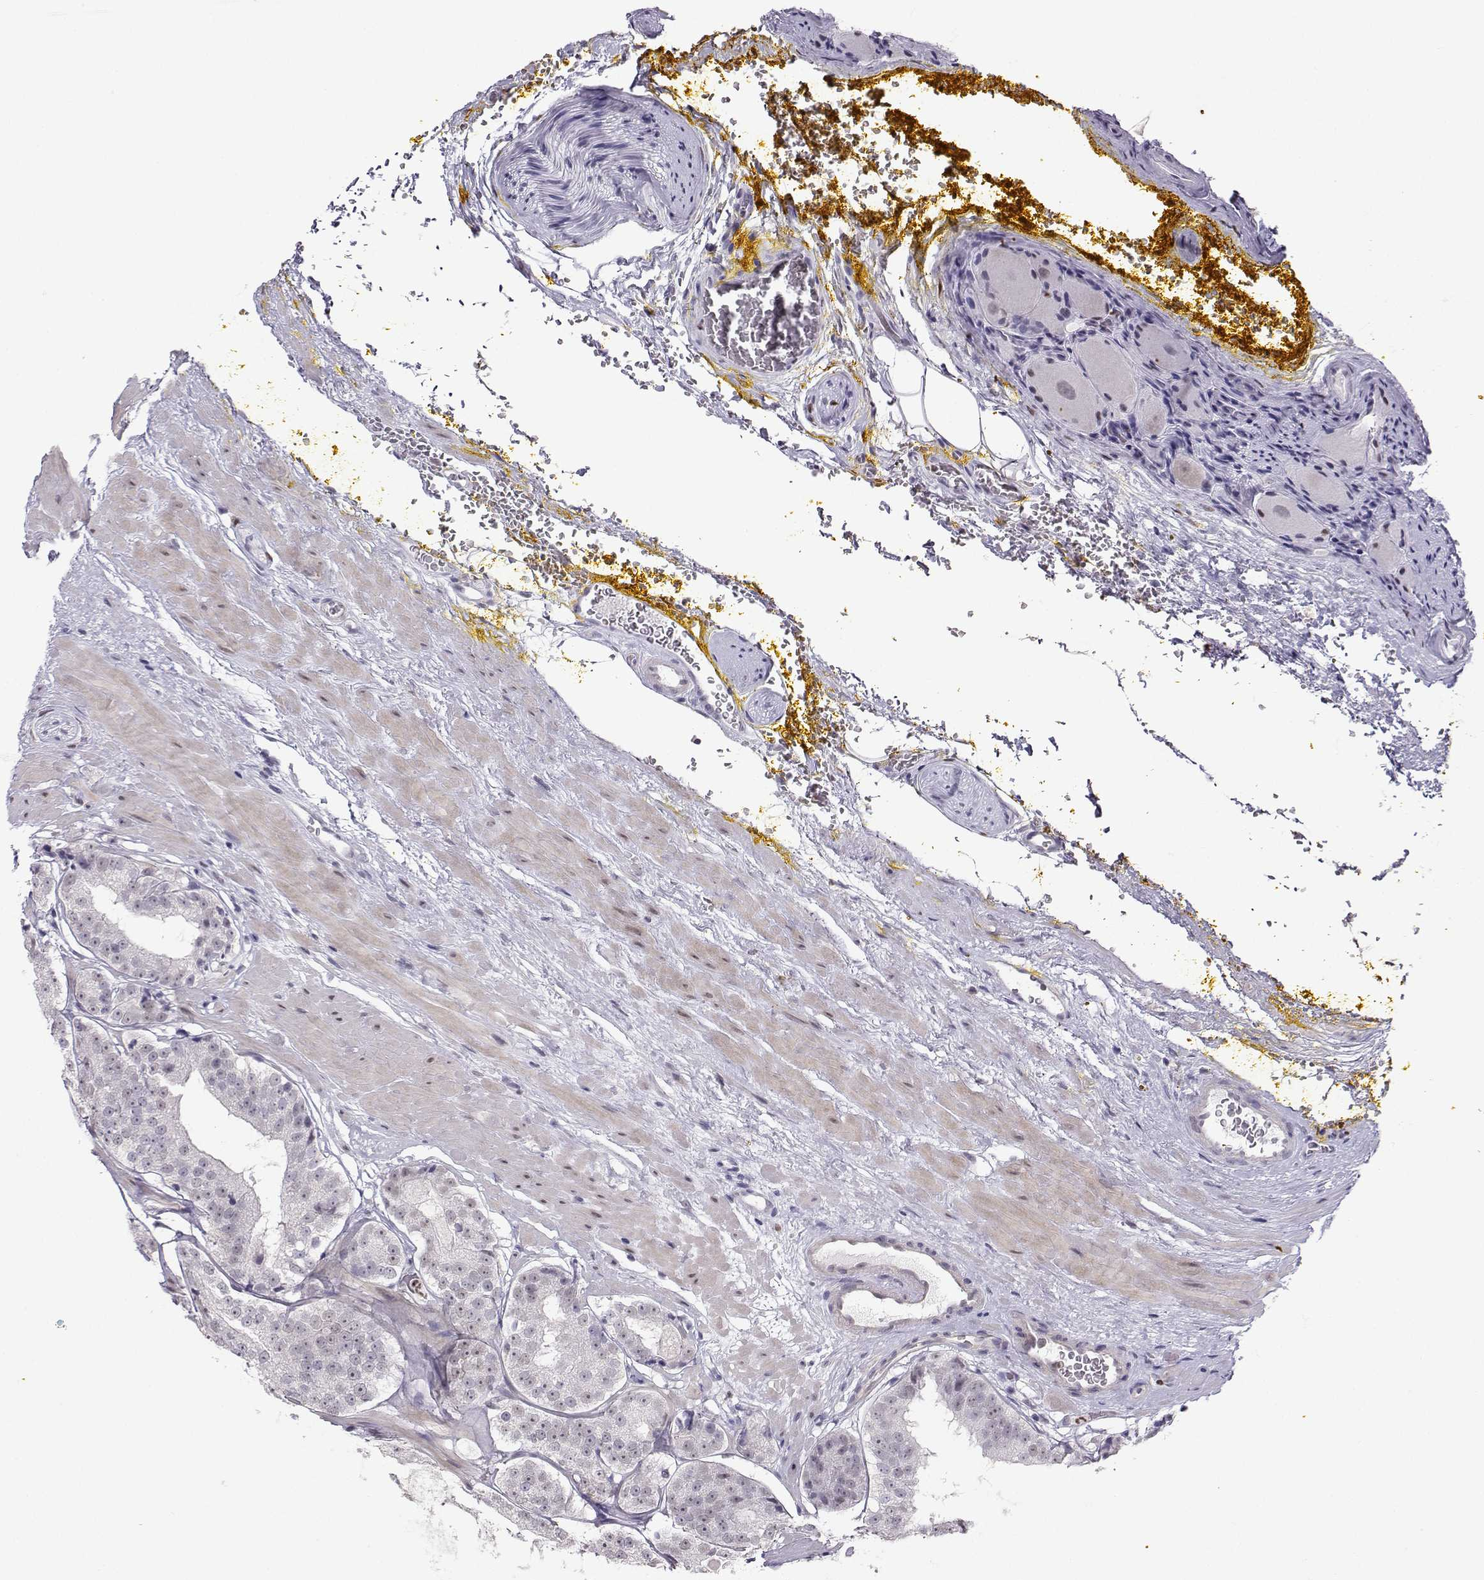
{"staining": {"intensity": "negative", "quantity": "none", "location": "none"}, "tissue": "prostate cancer", "cell_type": "Tumor cells", "image_type": "cancer", "snomed": [{"axis": "morphology", "description": "Adenocarcinoma, Low grade"}, {"axis": "topography", "description": "Prostate"}], "caption": "Histopathology image shows no protein expression in tumor cells of prostate cancer (low-grade adenocarcinoma) tissue. The staining was performed using DAB (3,3'-diaminobenzidine) to visualize the protein expression in brown, while the nuclei were stained in blue with hematoxylin (Magnification: 20x).", "gene": "TEDC2", "patient": {"sex": "male", "age": 60}}